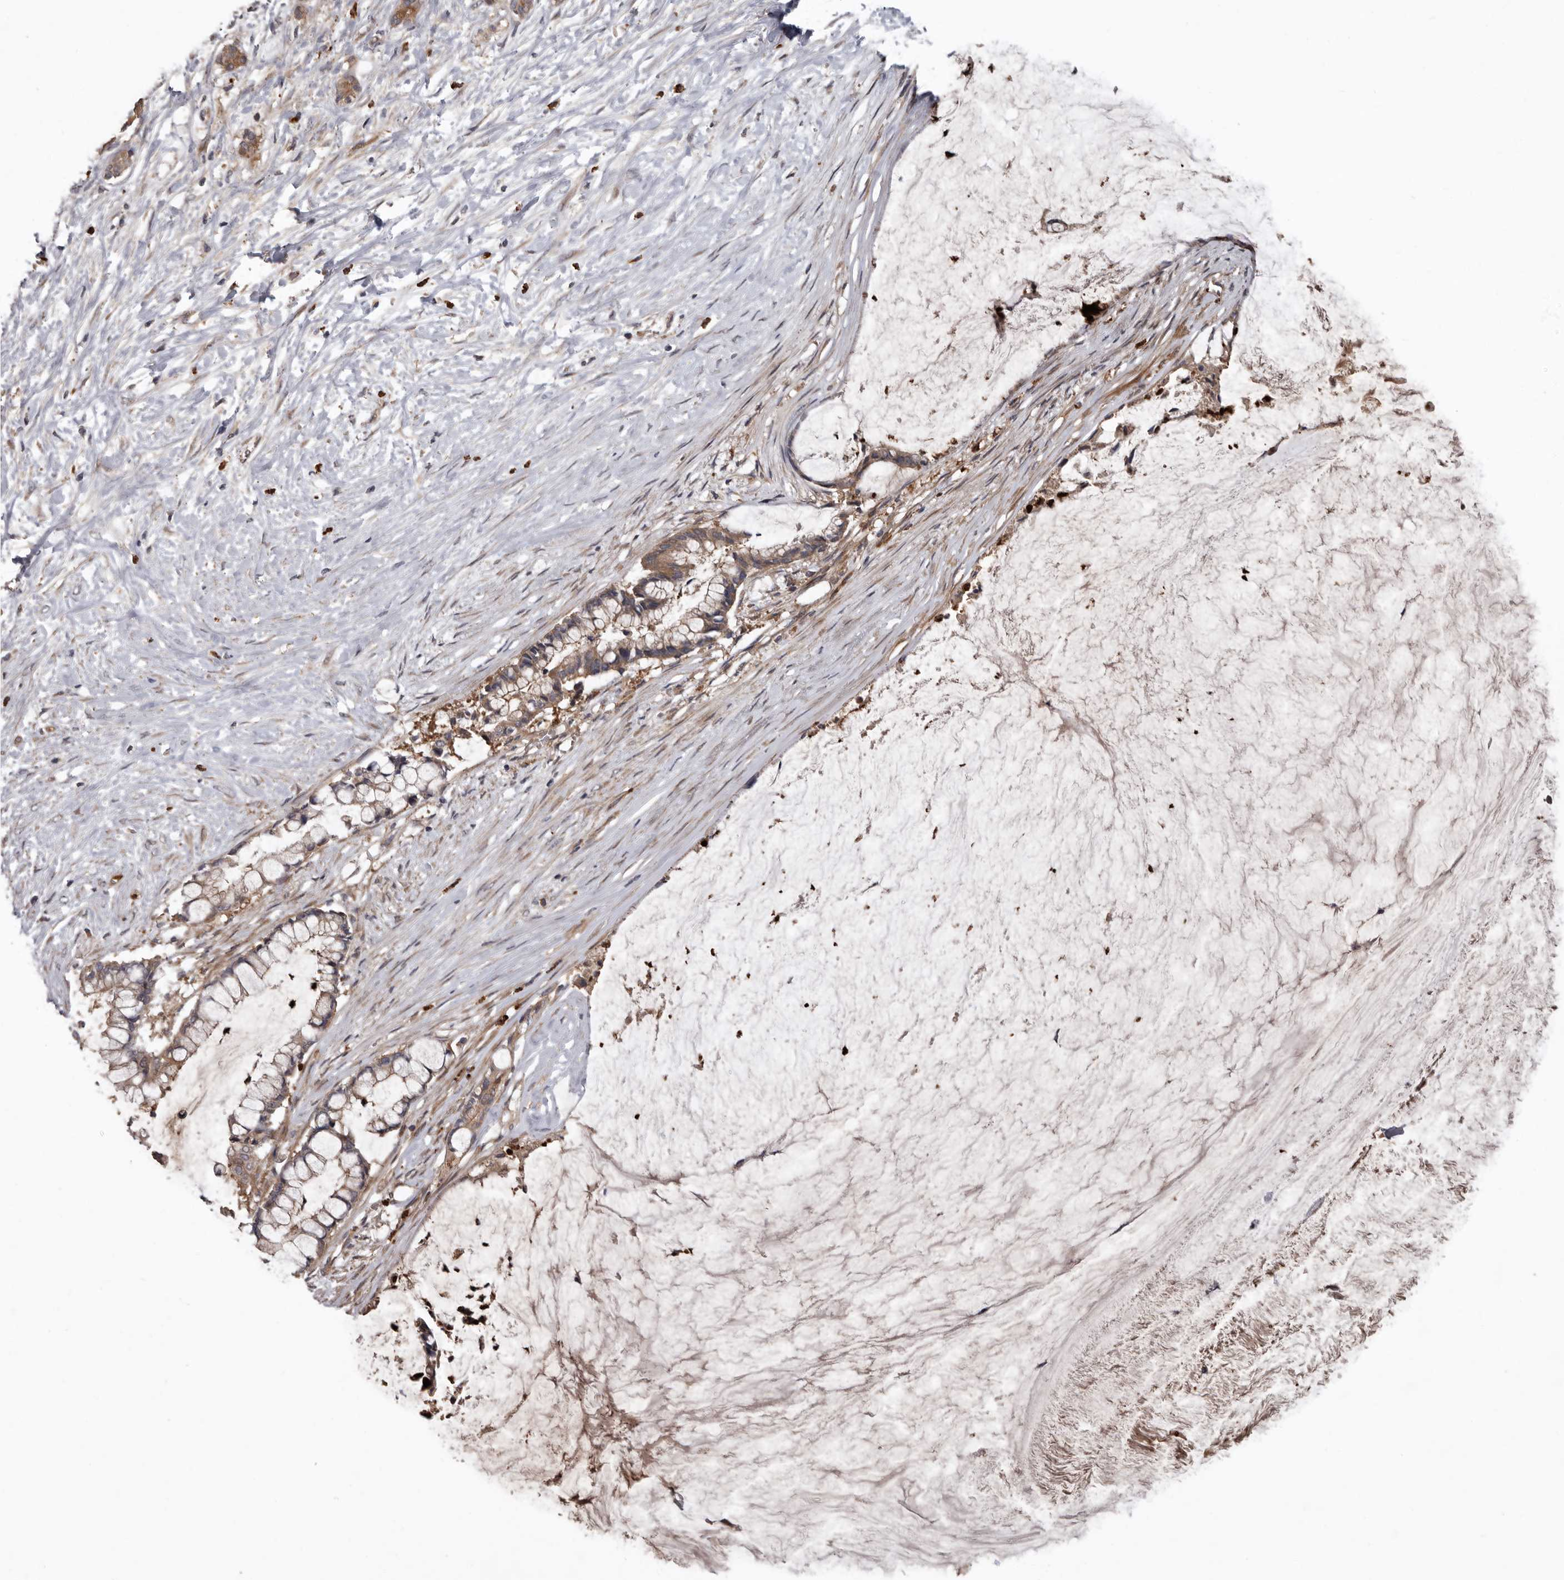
{"staining": {"intensity": "weak", "quantity": ">75%", "location": "cytoplasmic/membranous"}, "tissue": "pancreatic cancer", "cell_type": "Tumor cells", "image_type": "cancer", "snomed": [{"axis": "morphology", "description": "Adenocarcinoma, NOS"}, {"axis": "topography", "description": "Pancreas"}], "caption": "A photomicrograph of pancreatic cancer (adenocarcinoma) stained for a protein reveals weak cytoplasmic/membranous brown staining in tumor cells. (brown staining indicates protein expression, while blue staining denotes nuclei).", "gene": "ARHGEF5", "patient": {"sex": "male", "age": 41}}